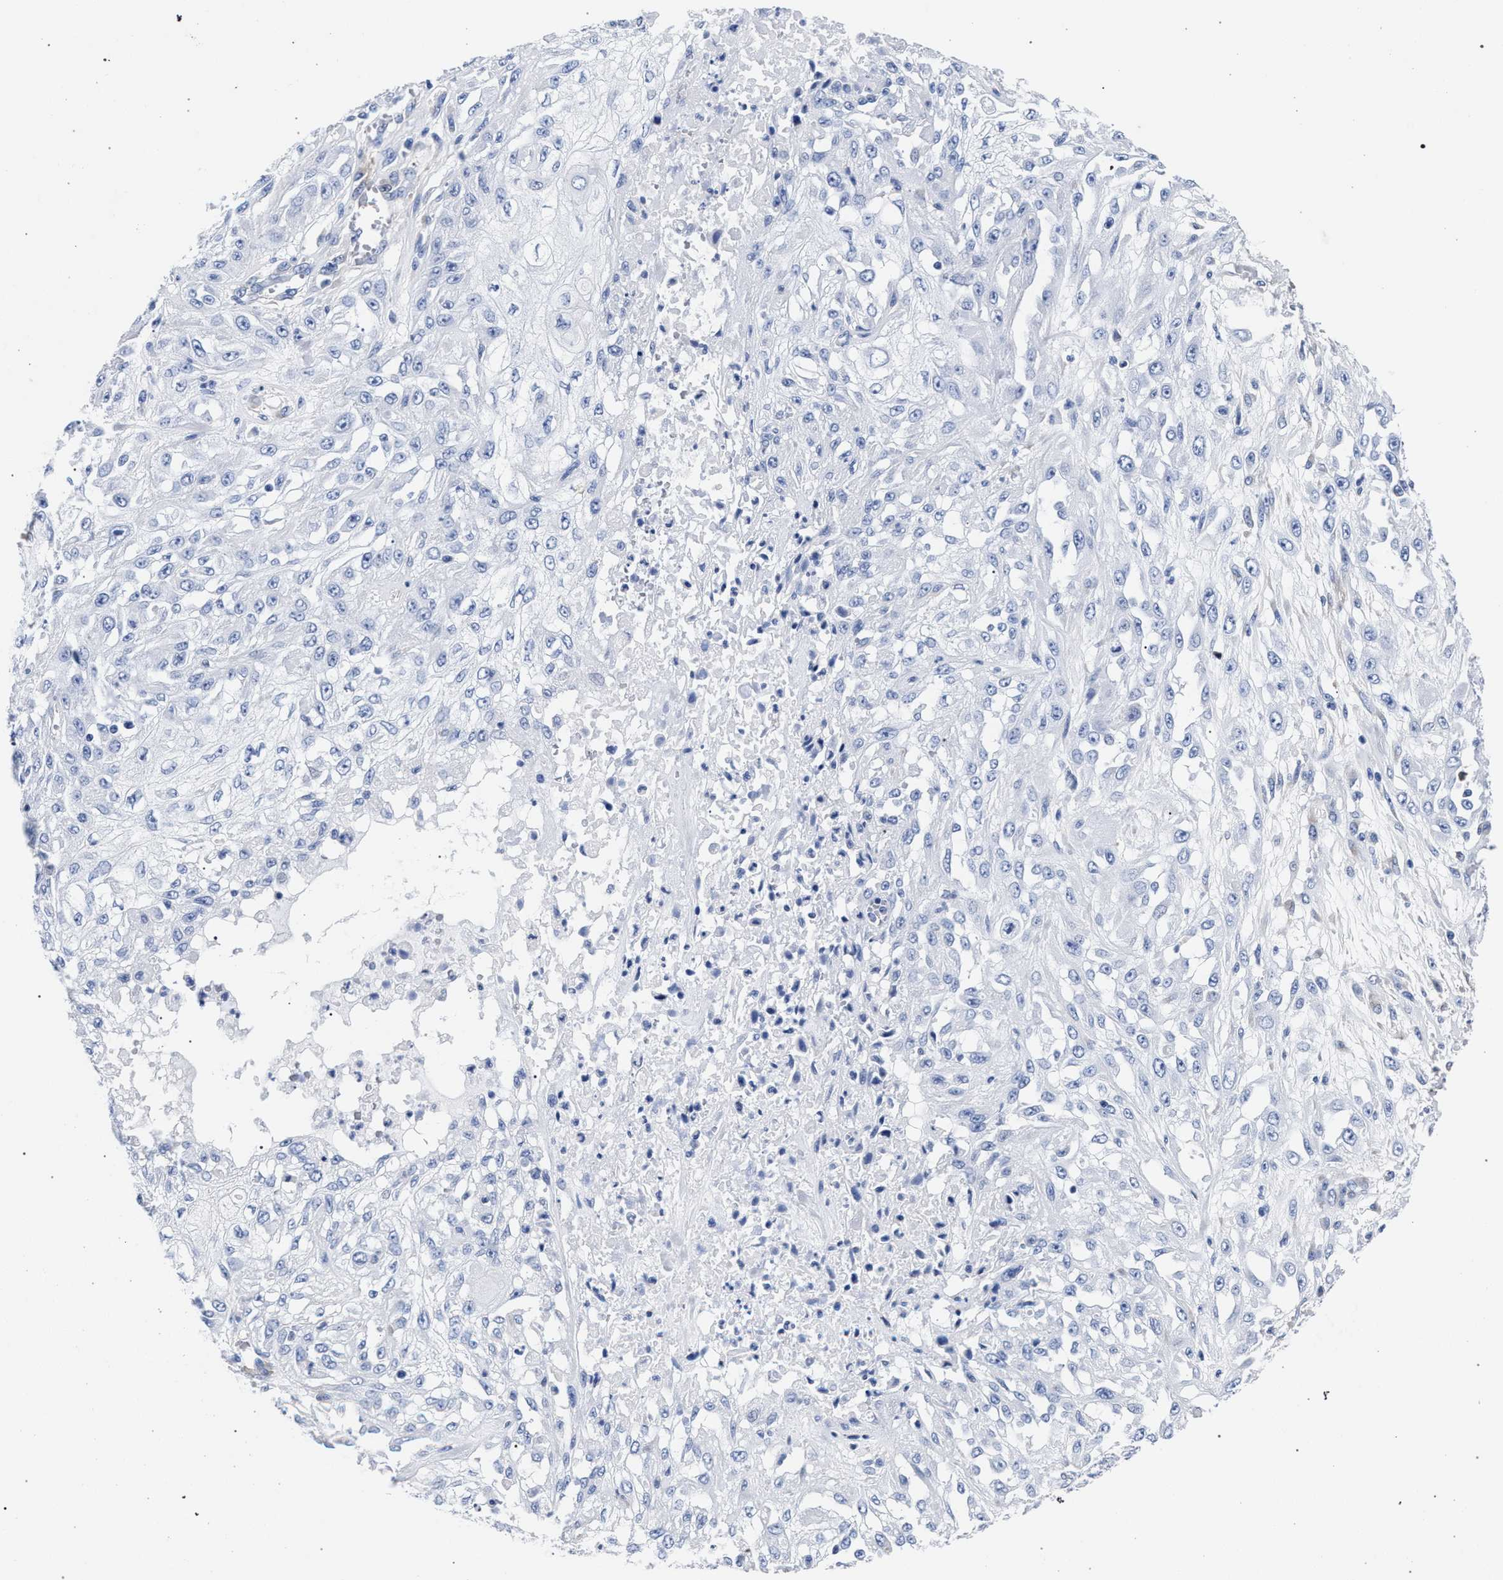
{"staining": {"intensity": "negative", "quantity": "none", "location": "none"}, "tissue": "skin cancer", "cell_type": "Tumor cells", "image_type": "cancer", "snomed": [{"axis": "morphology", "description": "Squamous cell carcinoma, NOS"}, {"axis": "morphology", "description": "Squamous cell carcinoma, metastatic, NOS"}, {"axis": "topography", "description": "Skin"}, {"axis": "topography", "description": "Lymph node"}], "caption": "Photomicrograph shows no protein staining in tumor cells of squamous cell carcinoma (skin) tissue.", "gene": "AKAP4", "patient": {"sex": "male", "age": 75}}